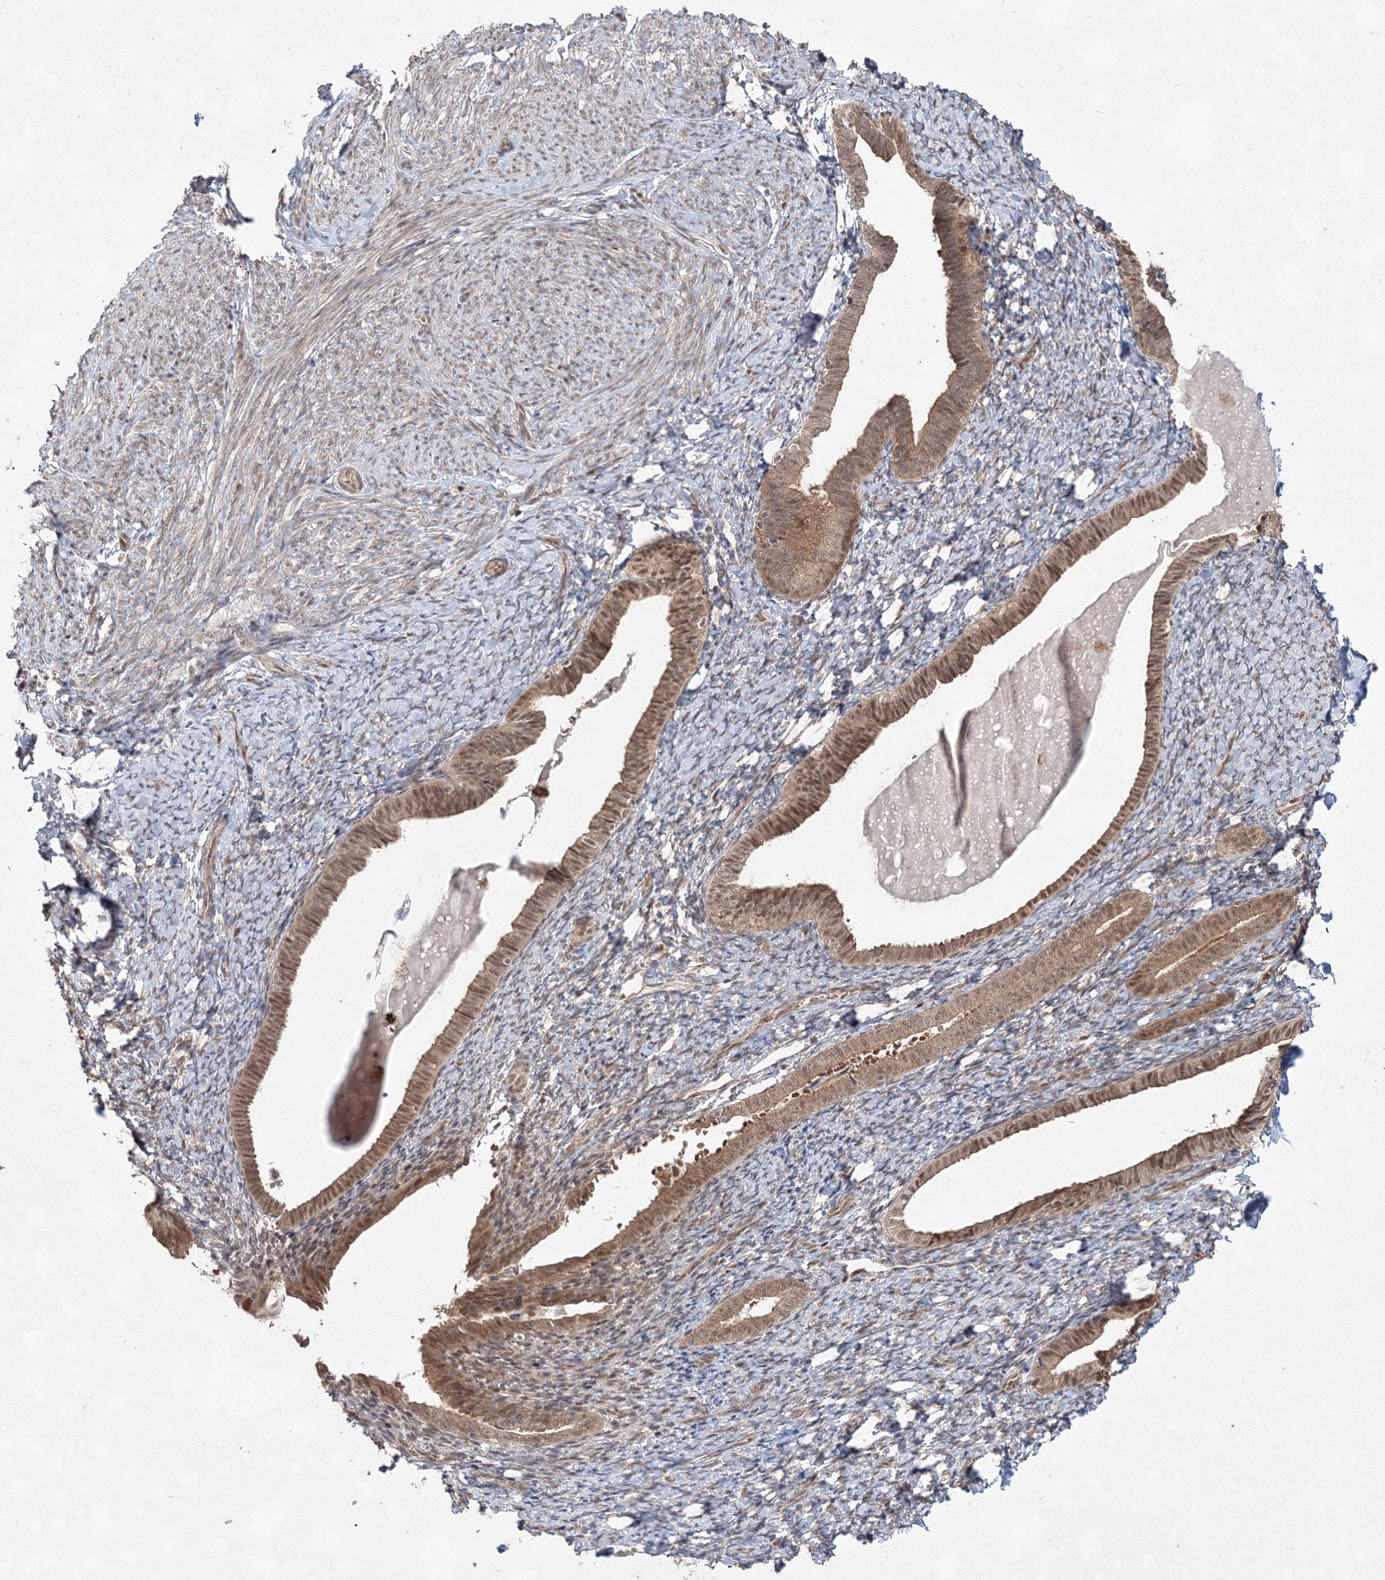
{"staining": {"intensity": "moderate", "quantity": "25%-75%", "location": "nuclear"}, "tissue": "endometrium", "cell_type": "Cells in endometrial stroma", "image_type": "normal", "snomed": [{"axis": "morphology", "description": "Normal tissue, NOS"}, {"axis": "topography", "description": "Endometrium"}], "caption": "Immunohistochemical staining of normal human endometrium exhibits 25%-75% levels of moderate nuclear protein expression in about 25%-75% of cells in endometrial stroma. The protein is stained brown, and the nuclei are stained in blue (DAB (3,3'-diaminobenzidine) IHC with brightfield microscopy, high magnification).", "gene": "COPS4", "patient": {"sex": "female", "age": 72}}